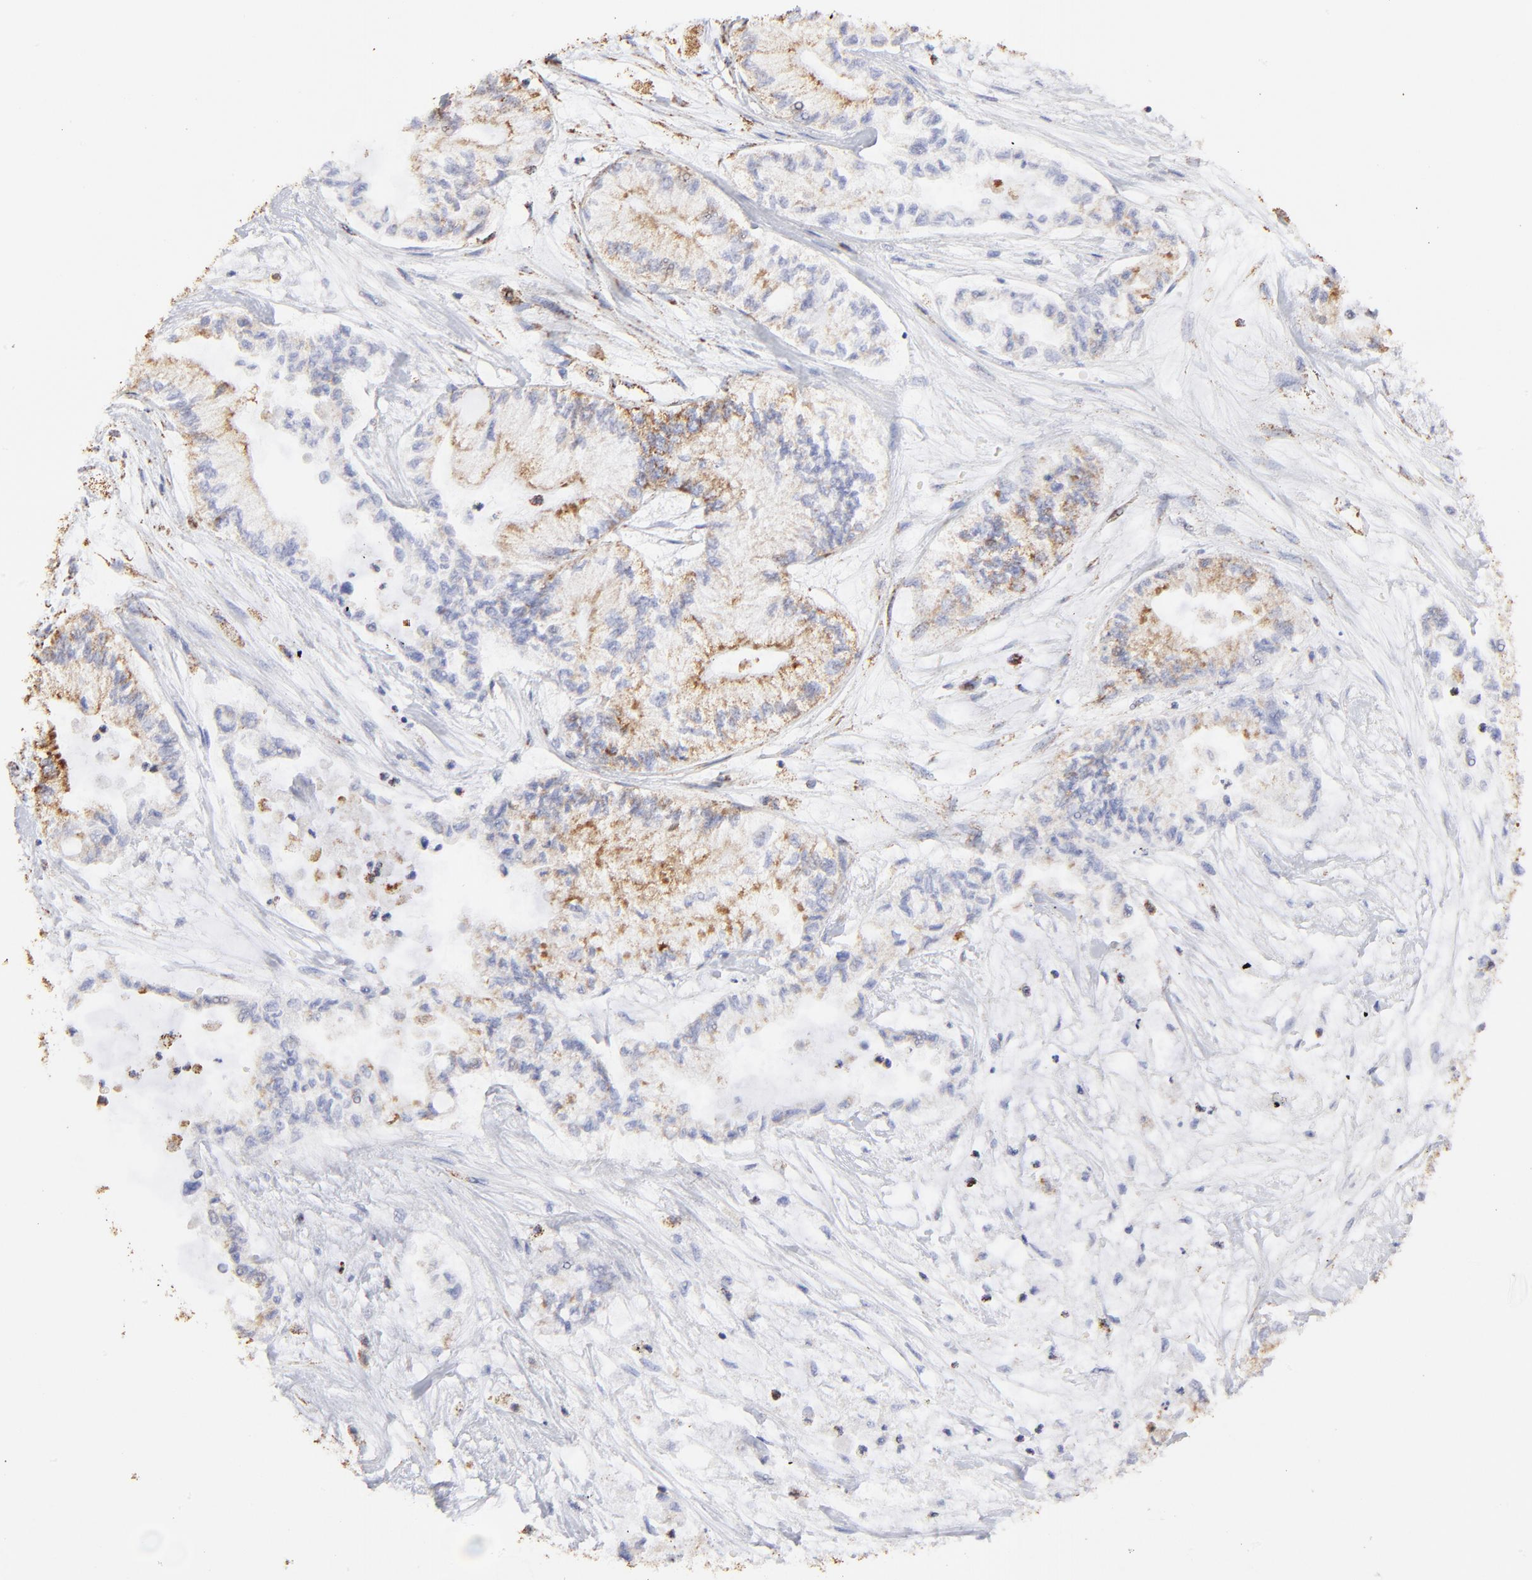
{"staining": {"intensity": "moderate", "quantity": ">75%", "location": "cytoplasmic/membranous"}, "tissue": "pancreatic cancer", "cell_type": "Tumor cells", "image_type": "cancer", "snomed": [{"axis": "morphology", "description": "Adenocarcinoma, NOS"}, {"axis": "topography", "description": "Pancreas"}], "caption": "Brown immunohistochemical staining in human pancreatic cancer (adenocarcinoma) demonstrates moderate cytoplasmic/membranous staining in about >75% of tumor cells.", "gene": "COX4I1", "patient": {"sex": "male", "age": 79}}